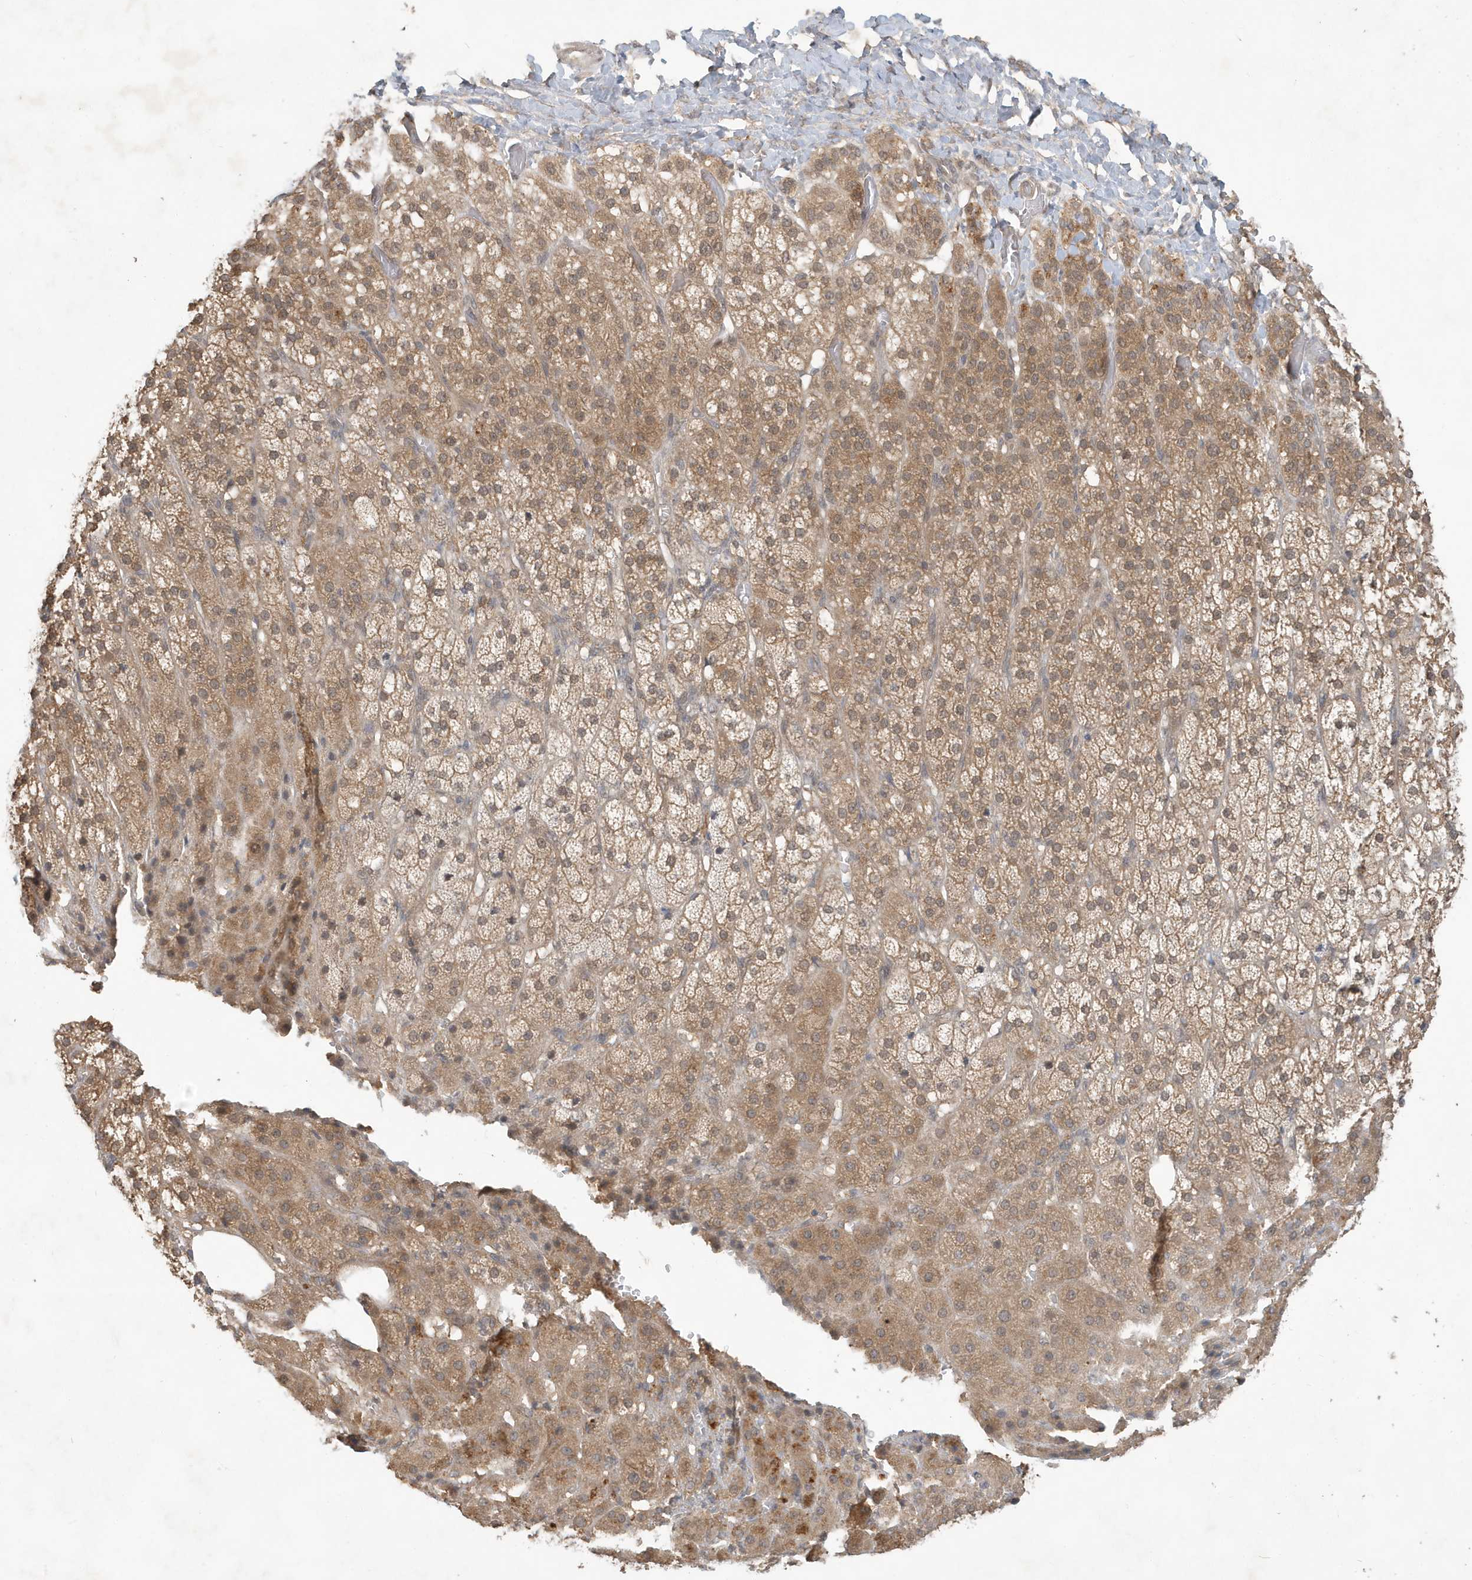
{"staining": {"intensity": "moderate", "quantity": ">75%", "location": "cytoplasmic/membranous"}, "tissue": "adrenal gland", "cell_type": "Glandular cells", "image_type": "normal", "snomed": [{"axis": "morphology", "description": "Normal tissue, NOS"}, {"axis": "topography", "description": "Adrenal gland"}], "caption": "Immunohistochemistry (IHC) micrograph of unremarkable adrenal gland stained for a protein (brown), which shows medium levels of moderate cytoplasmic/membranous staining in about >75% of glandular cells.", "gene": "ABCB9", "patient": {"sex": "female", "age": 57}}